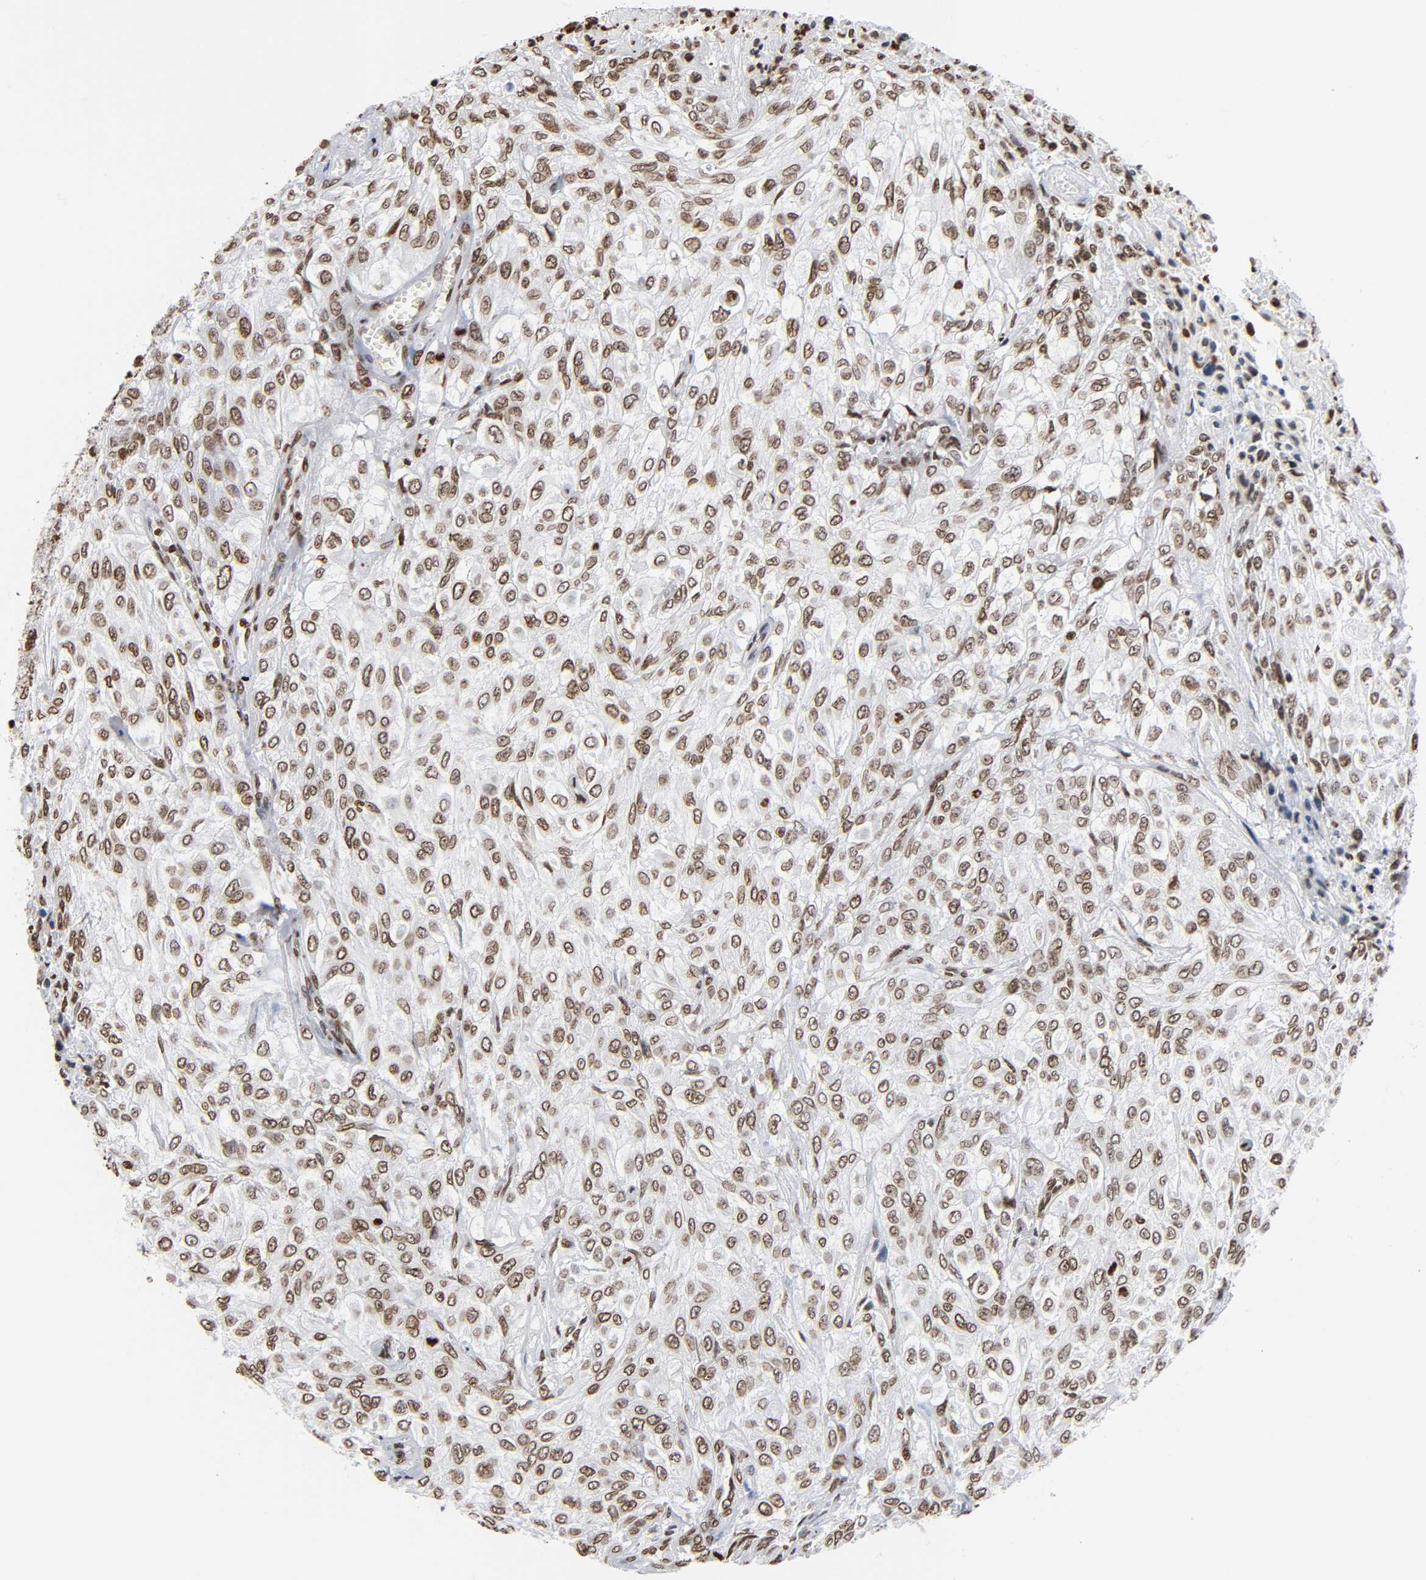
{"staining": {"intensity": "moderate", "quantity": ">75%", "location": "nuclear"}, "tissue": "urothelial cancer", "cell_type": "Tumor cells", "image_type": "cancer", "snomed": [{"axis": "morphology", "description": "Urothelial carcinoma, High grade"}, {"axis": "topography", "description": "Urinary bladder"}], "caption": "About >75% of tumor cells in human urothelial carcinoma (high-grade) display moderate nuclear protein staining as visualized by brown immunohistochemical staining.", "gene": "HOXA6", "patient": {"sex": "male", "age": 57}}